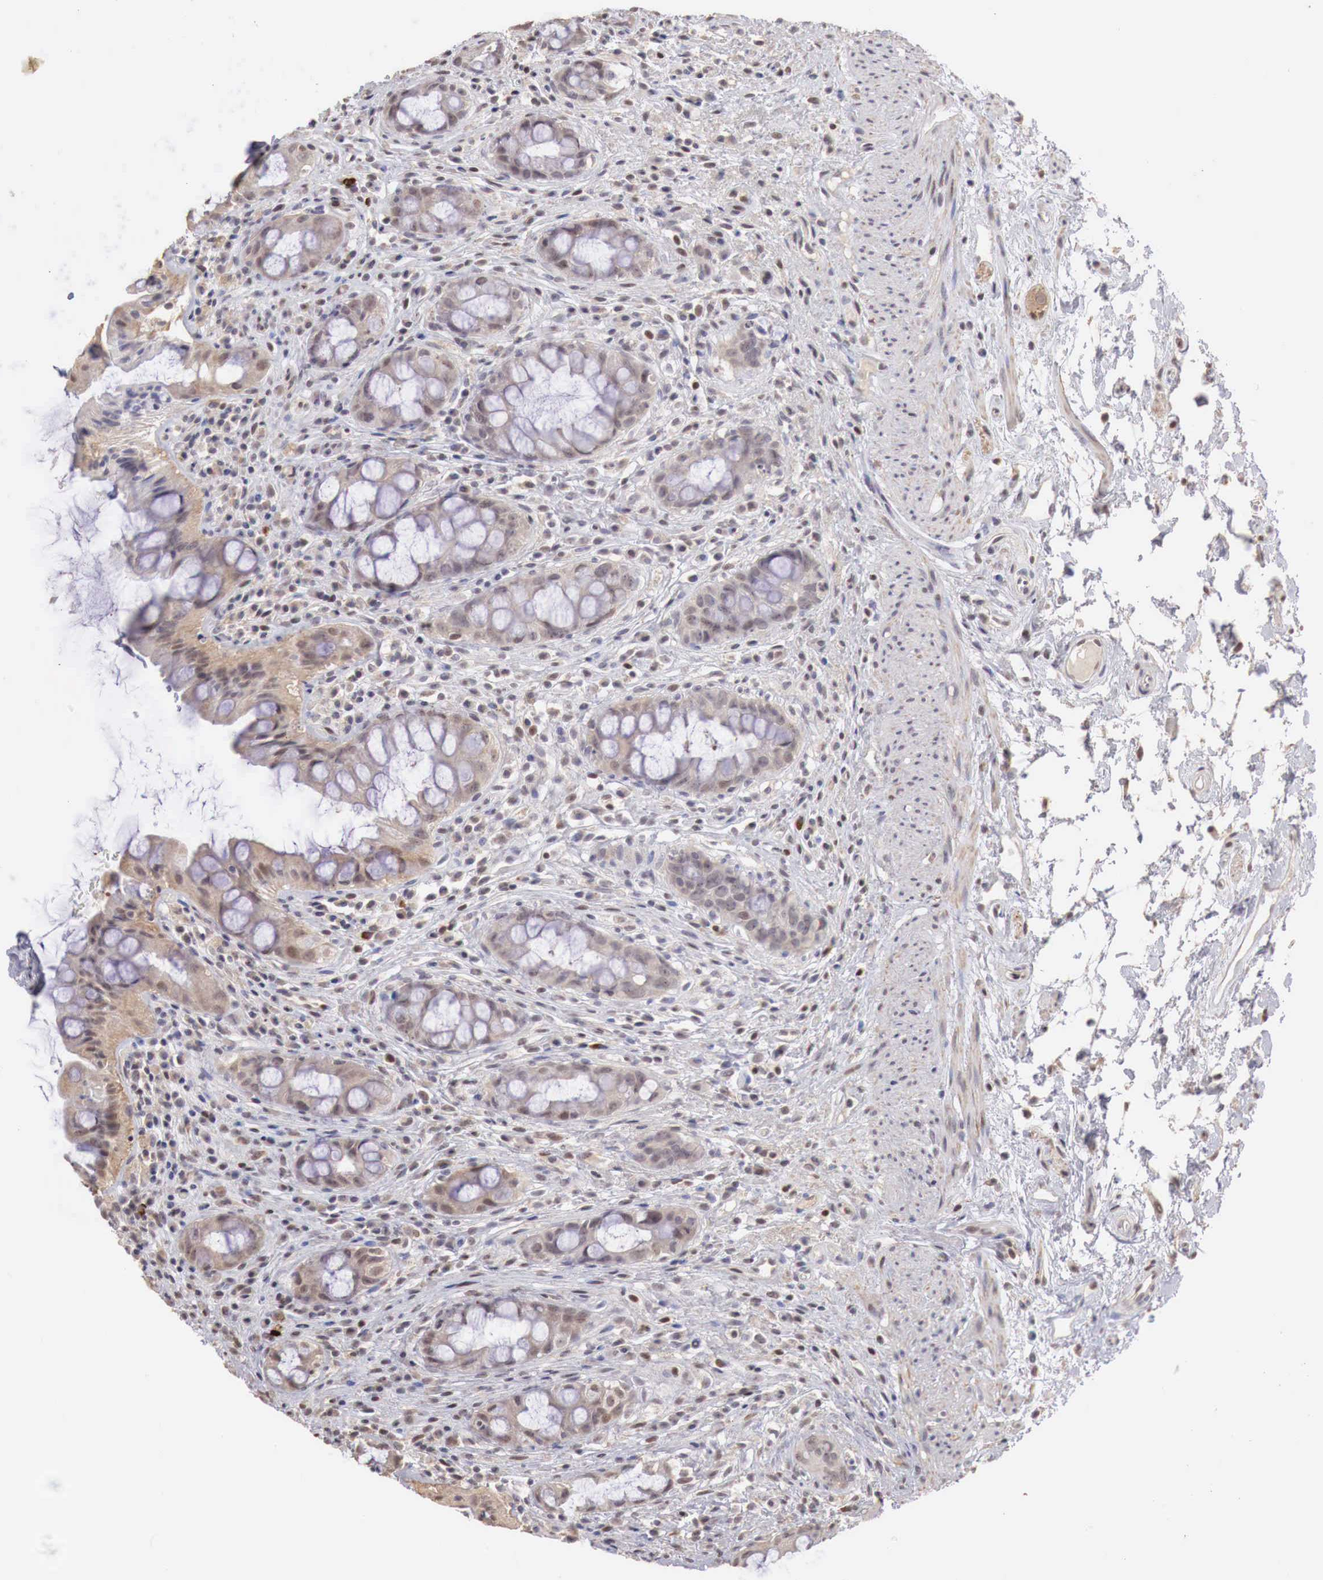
{"staining": {"intensity": "weak", "quantity": ">75%", "location": "cytoplasmic/membranous"}, "tissue": "rectum", "cell_type": "Glandular cells", "image_type": "normal", "snomed": [{"axis": "morphology", "description": "Normal tissue, NOS"}, {"axis": "topography", "description": "Rectum"}], "caption": "Human rectum stained for a protein (brown) demonstrates weak cytoplasmic/membranous positive positivity in approximately >75% of glandular cells.", "gene": "TBC1D9", "patient": {"sex": "female", "age": 60}}